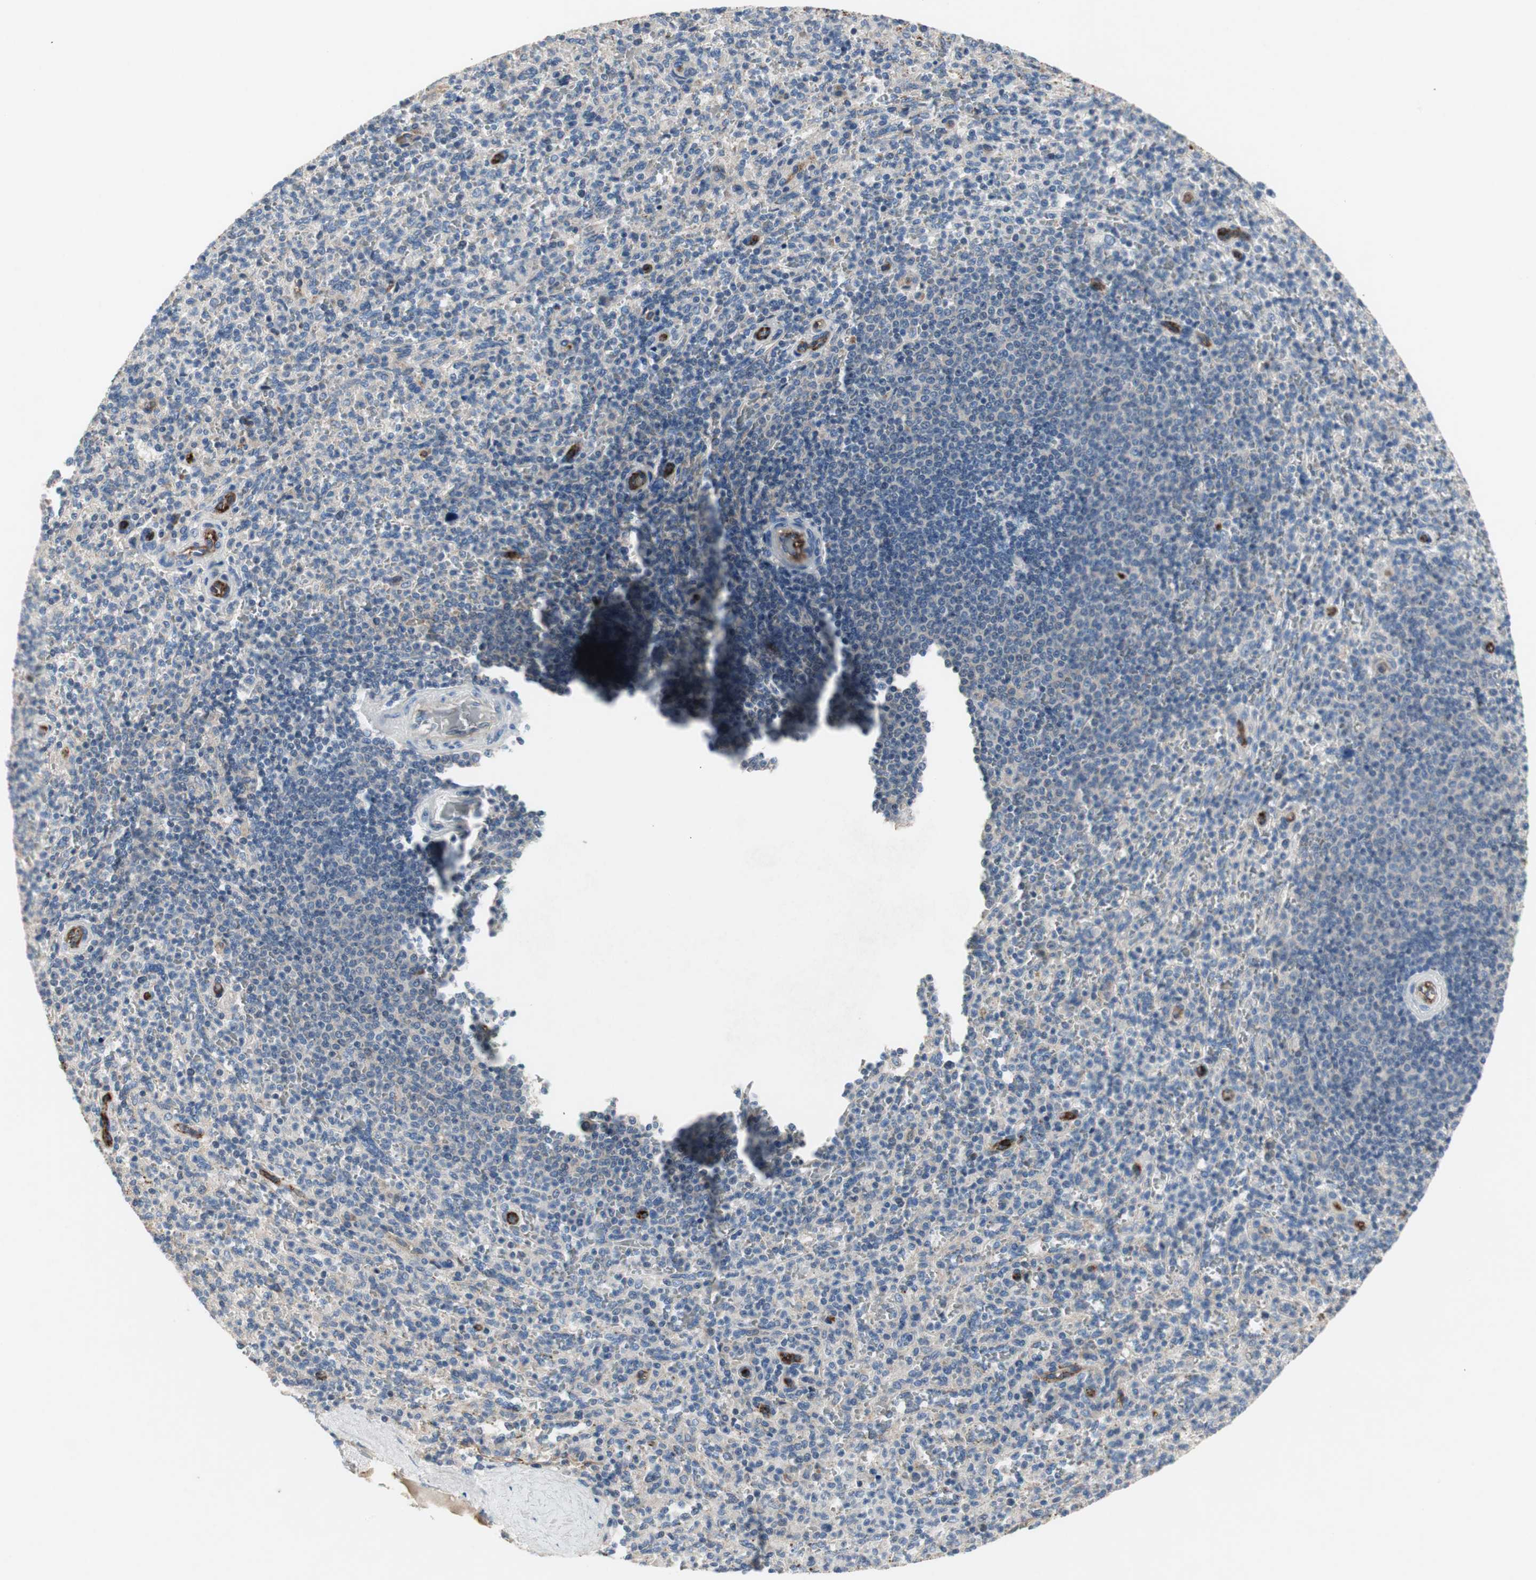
{"staining": {"intensity": "negative", "quantity": "none", "location": "none"}, "tissue": "spleen", "cell_type": "Cells in red pulp", "image_type": "normal", "snomed": [{"axis": "morphology", "description": "Normal tissue, NOS"}, {"axis": "topography", "description": "Spleen"}], "caption": "There is no significant positivity in cells in red pulp of spleen. (Brightfield microscopy of DAB immunohistochemistry at high magnification).", "gene": "ALPL", "patient": {"sex": "male", "age": 36}}